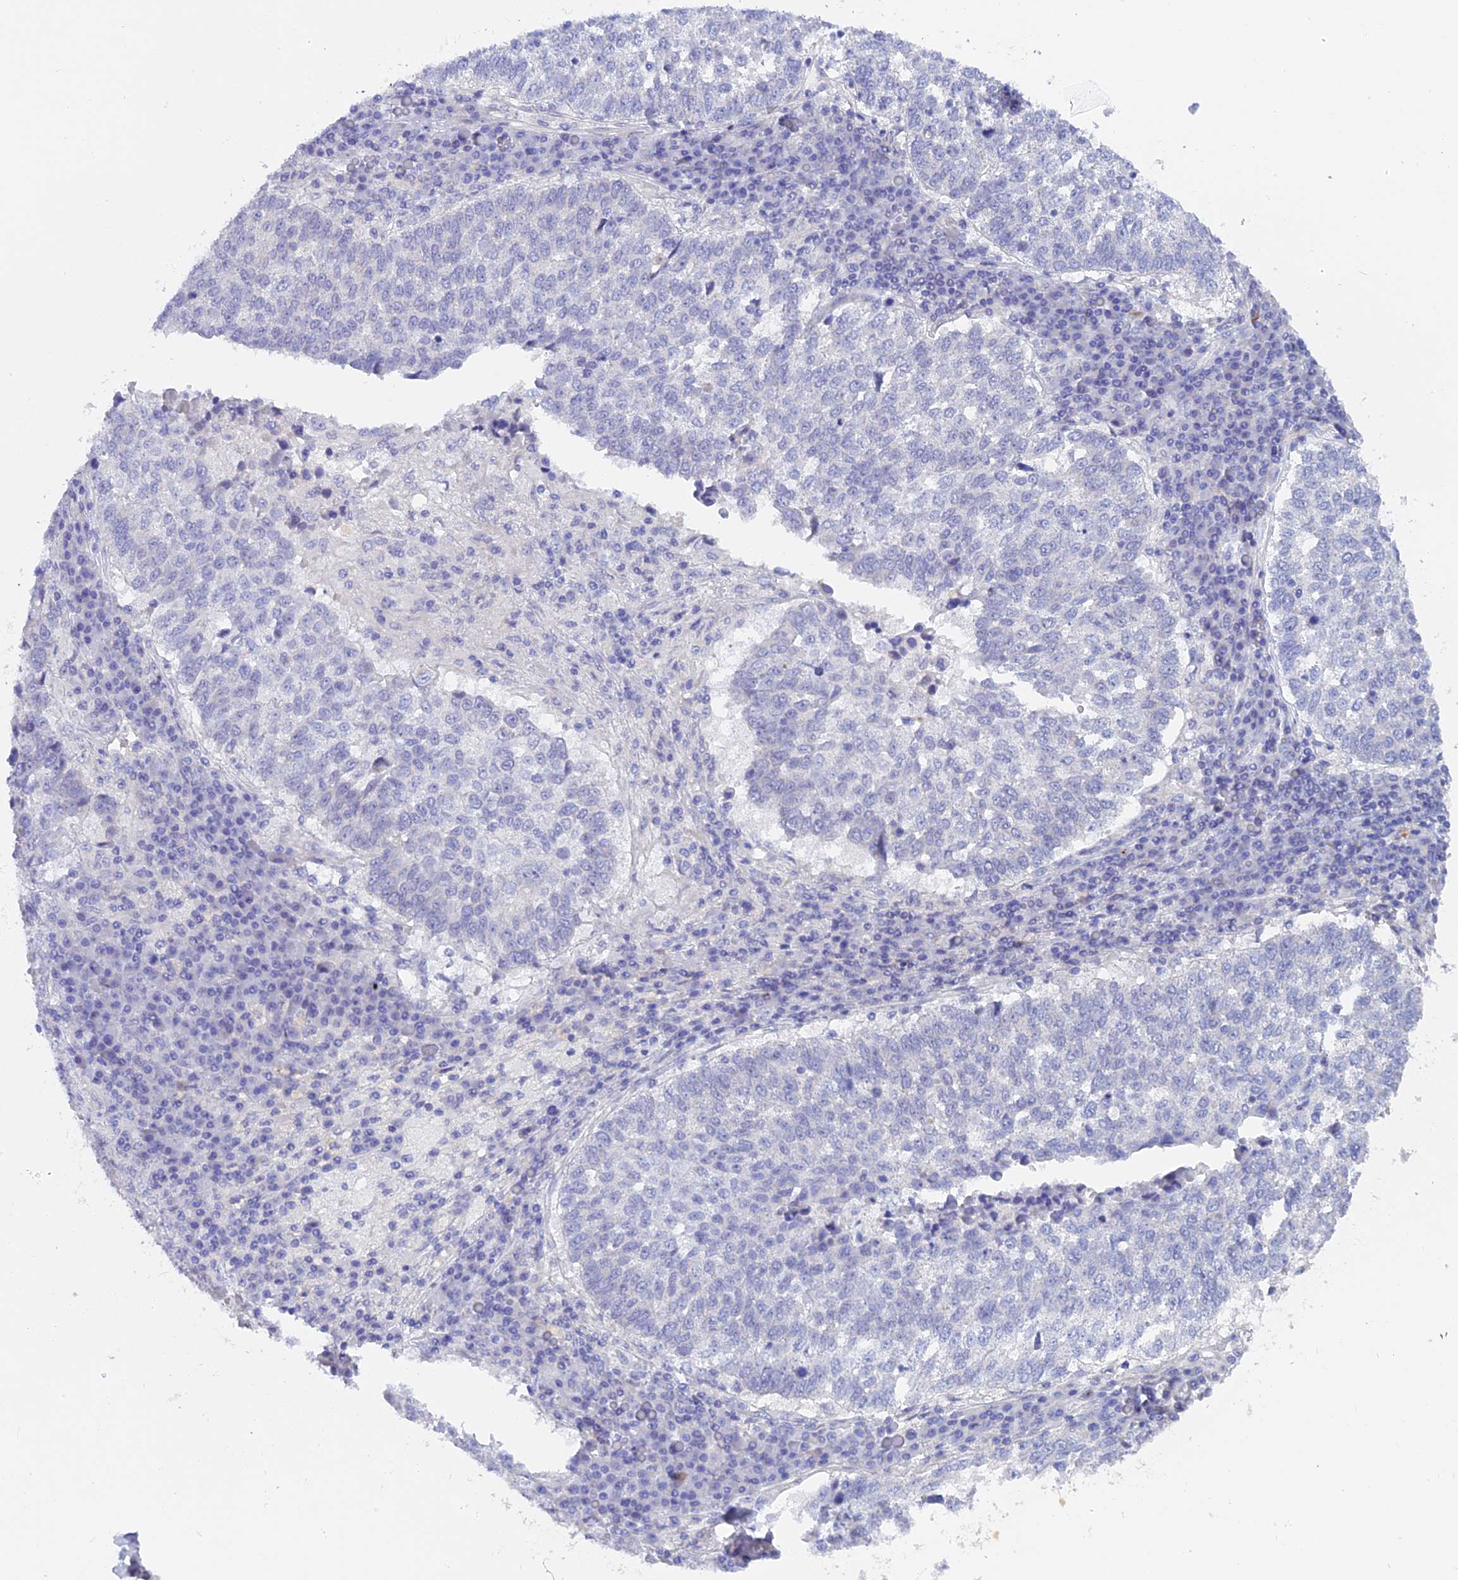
{"staining": {"intensity": "negative", "quantity": "none", "location": "none"}, "tissue": "lung cancer", "cell_type": "Tumor cells", "image_type": "cancer", "snomed": [{"axis": "morphology", "description": "Squamous cell carcinoma, NOS"}, {"axis": "topography", "description": "Lung"}], "caption": "Immunohistochemistry photomicrograph of human lung cancer stained for a protein (brown), which reveals no staining in tumor cells.", "gene": "GLB1L", "patient": {"sex": "male", "age": 73}}